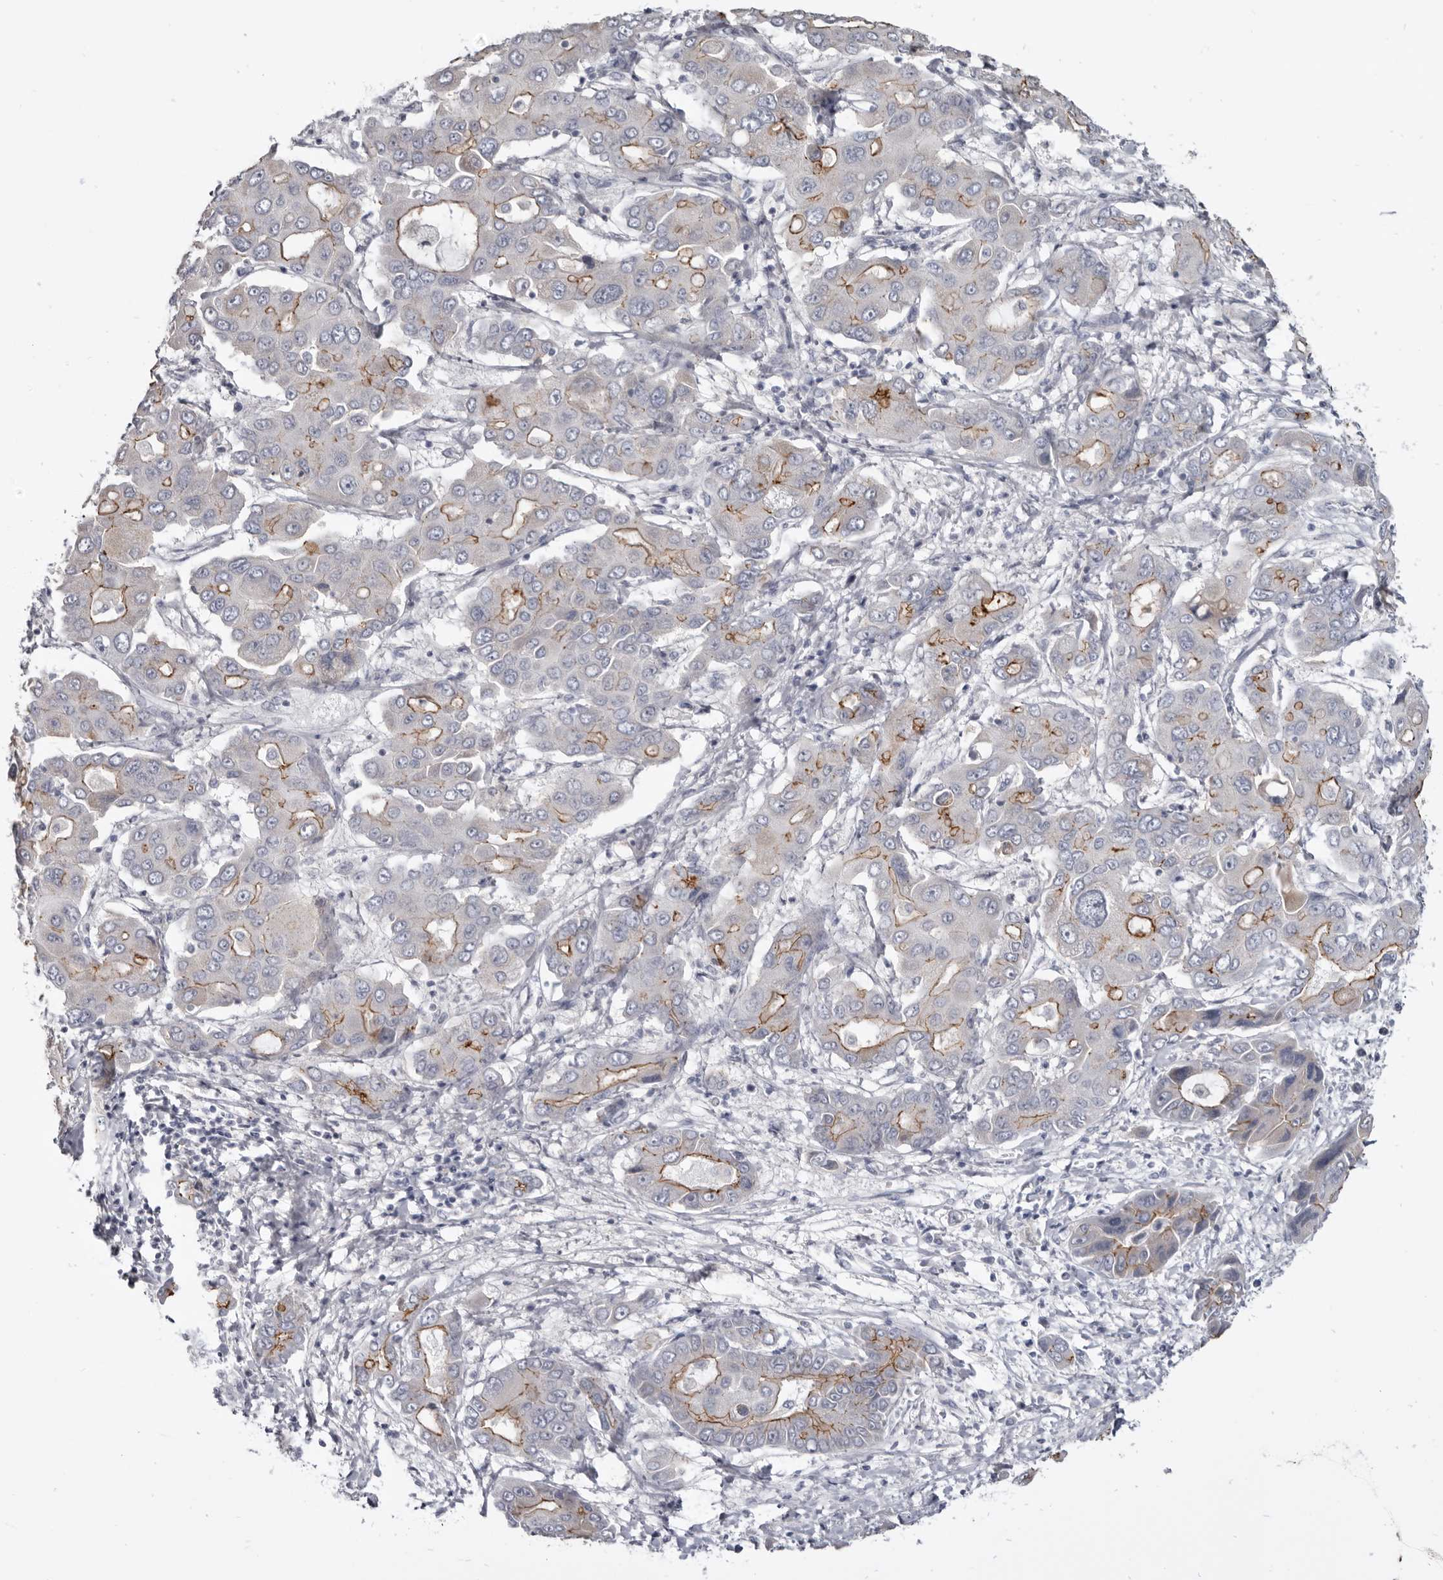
{"staining": {"intensity": "moderate", "quantity": "25%-75%", "location": "cytoplasmic/membranous"}, "tissue": "liver cancer", "cell_type": "Tumor cells", "image_type": "cancer", "snomed": [{"axis": "morphology", "description": "Cholangiocarcinoma"}, {"axis": "topography", "description": "Liver"}], "caption": "Liver cancer (cholangiocarcinoma) stained for a protein (brown) exhibits moderate cytoplasmic/membranous positive staining in approximately 25%-75% of tumor cells.", "gene": "CGN", "patient": {"sex": "male", "age": 67}}